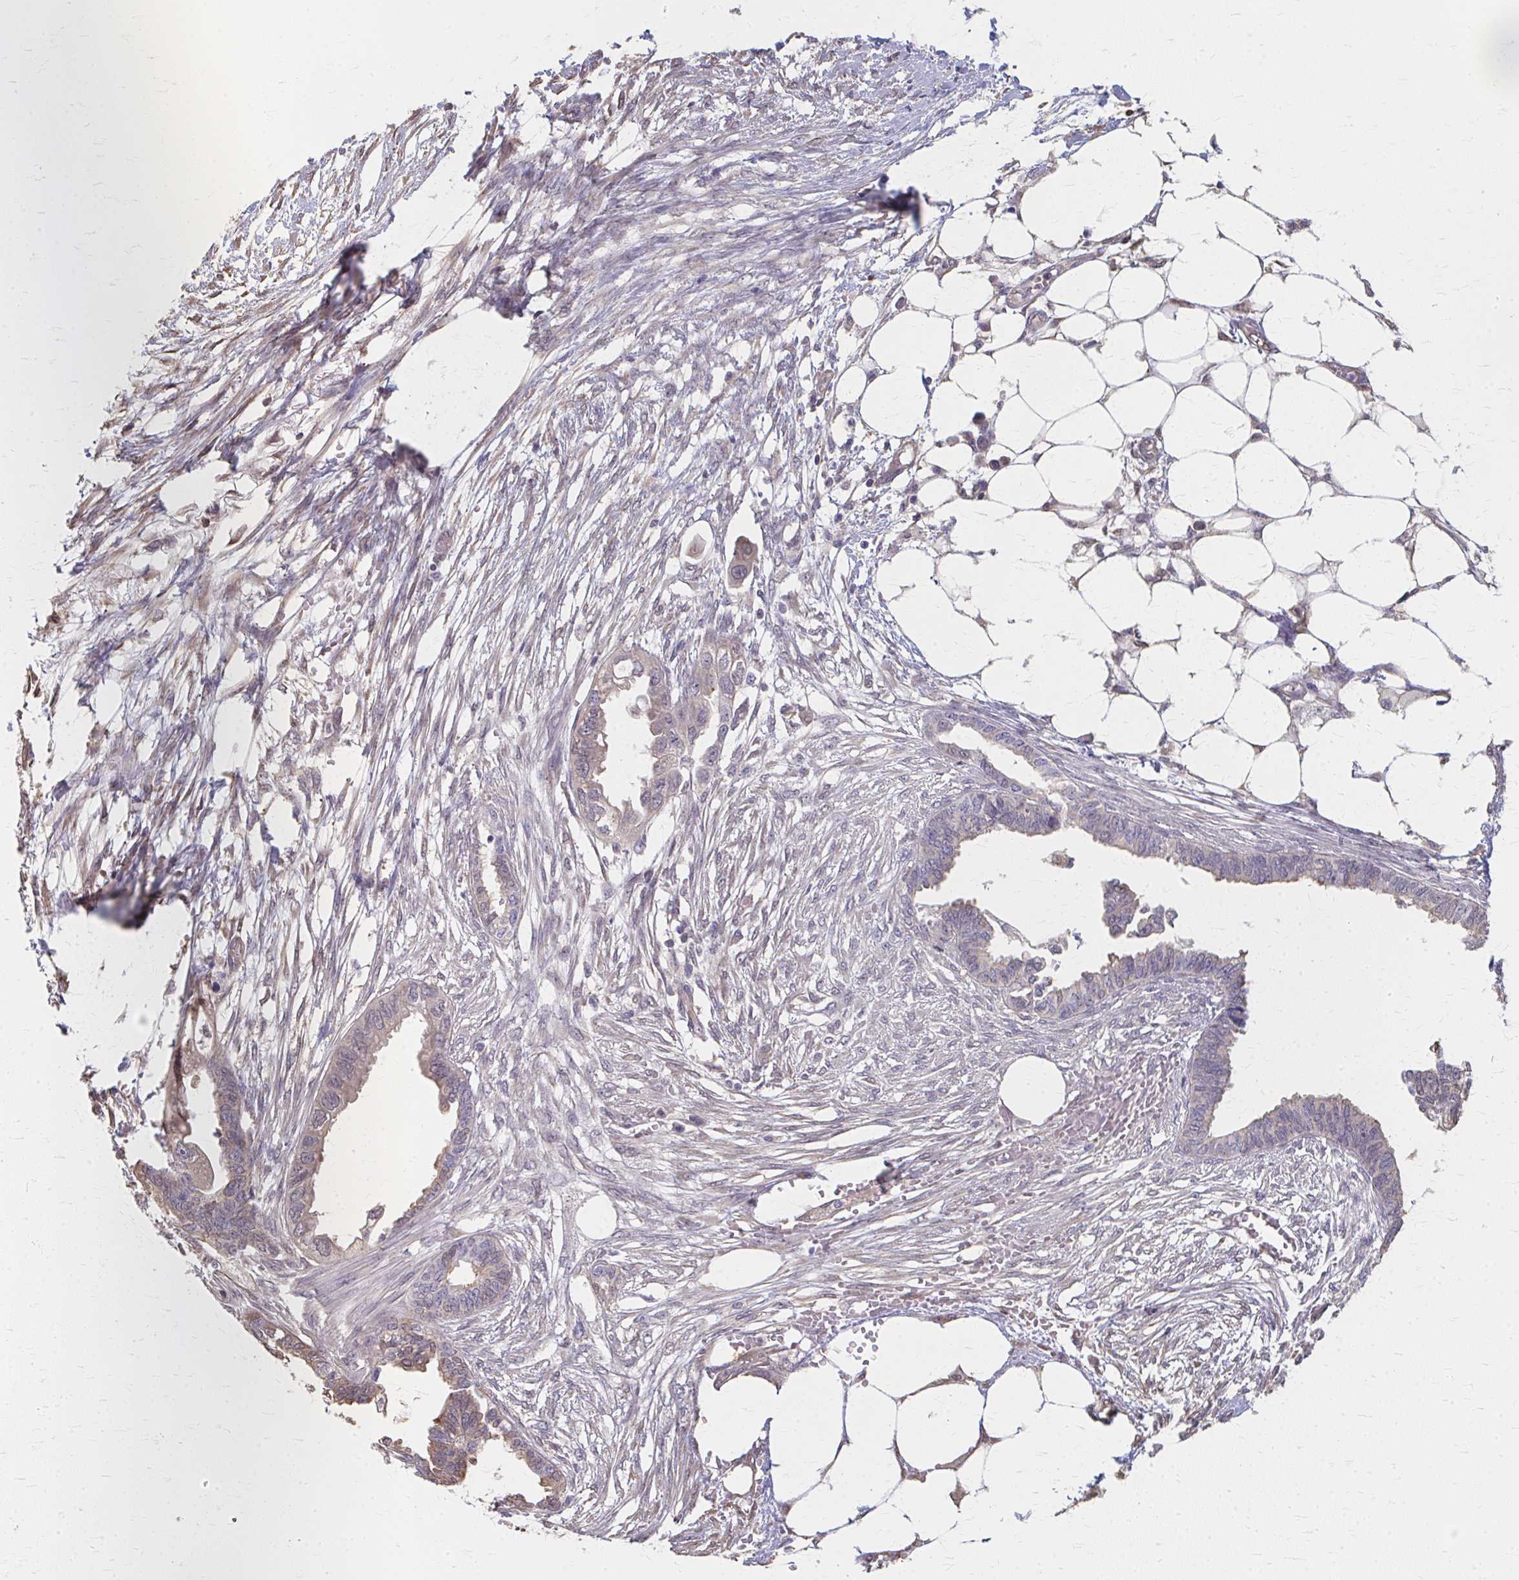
{"staining": {"intensity": "weak", "quantity": "25%-75%", "location": "cytoplasmic/membranous"}, "tissue": "endometrial cancer", "cell_type": "Tumor cells", "image_type": "cancer", "snomed": [{"axis": "morphology", "description": "Adenocarcinoma, NOS"}, {"axis": "morphology", "description": "Adenocarcinoma, metastatic, NOS"}, {"axis": "topography", "description": "Adipose tissue"}, {"axis": "topography", "description": "Endometrium"}], "caption": "Immunohistochemical staining of human endometrial metastatic adenocarcinoma displays low levels of weak cytoplasmic/membranous protein staining in about 25%-75% of tumor cells.", "gene": "RABGAP1L", "patient": {"sex": "female", "age": 67}}